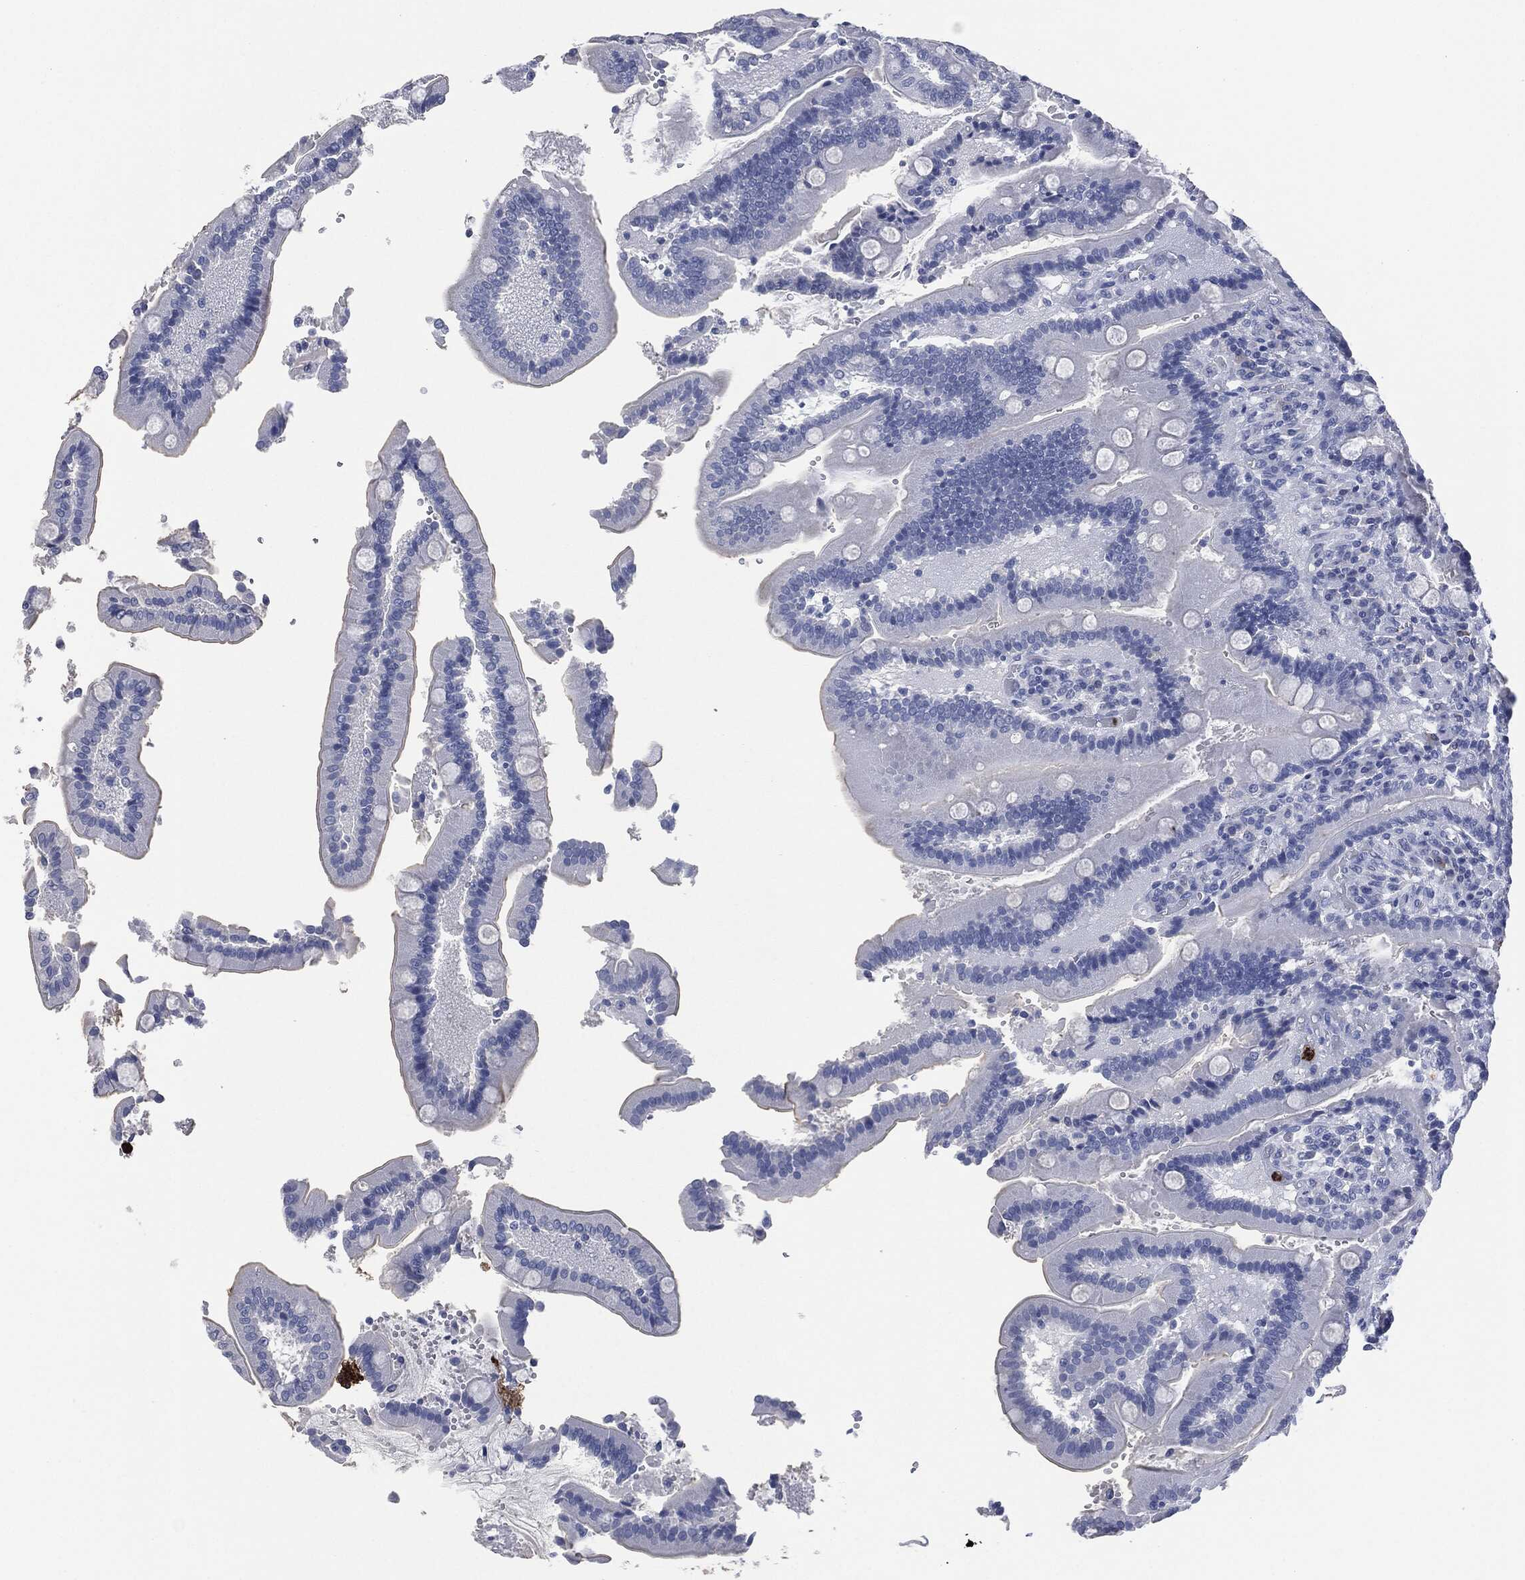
{"staining": {"intensity": "negative", "quantity": "none", "location": "none"}, "tissue": "duodenum", "cell_type": "Glandular cells", "image_type": "normal", "snomed": [{"axis": "morphology", "description": "Normal tissue, NOS"}, {"axis": "topography", "description": "Duodenum"}], "caption": "The photomicrograph demonstrates no staining of glandular cells in benign duodenum.", "gene": "CEACAM8", "patient": {"sex": "female", "age": 62}}